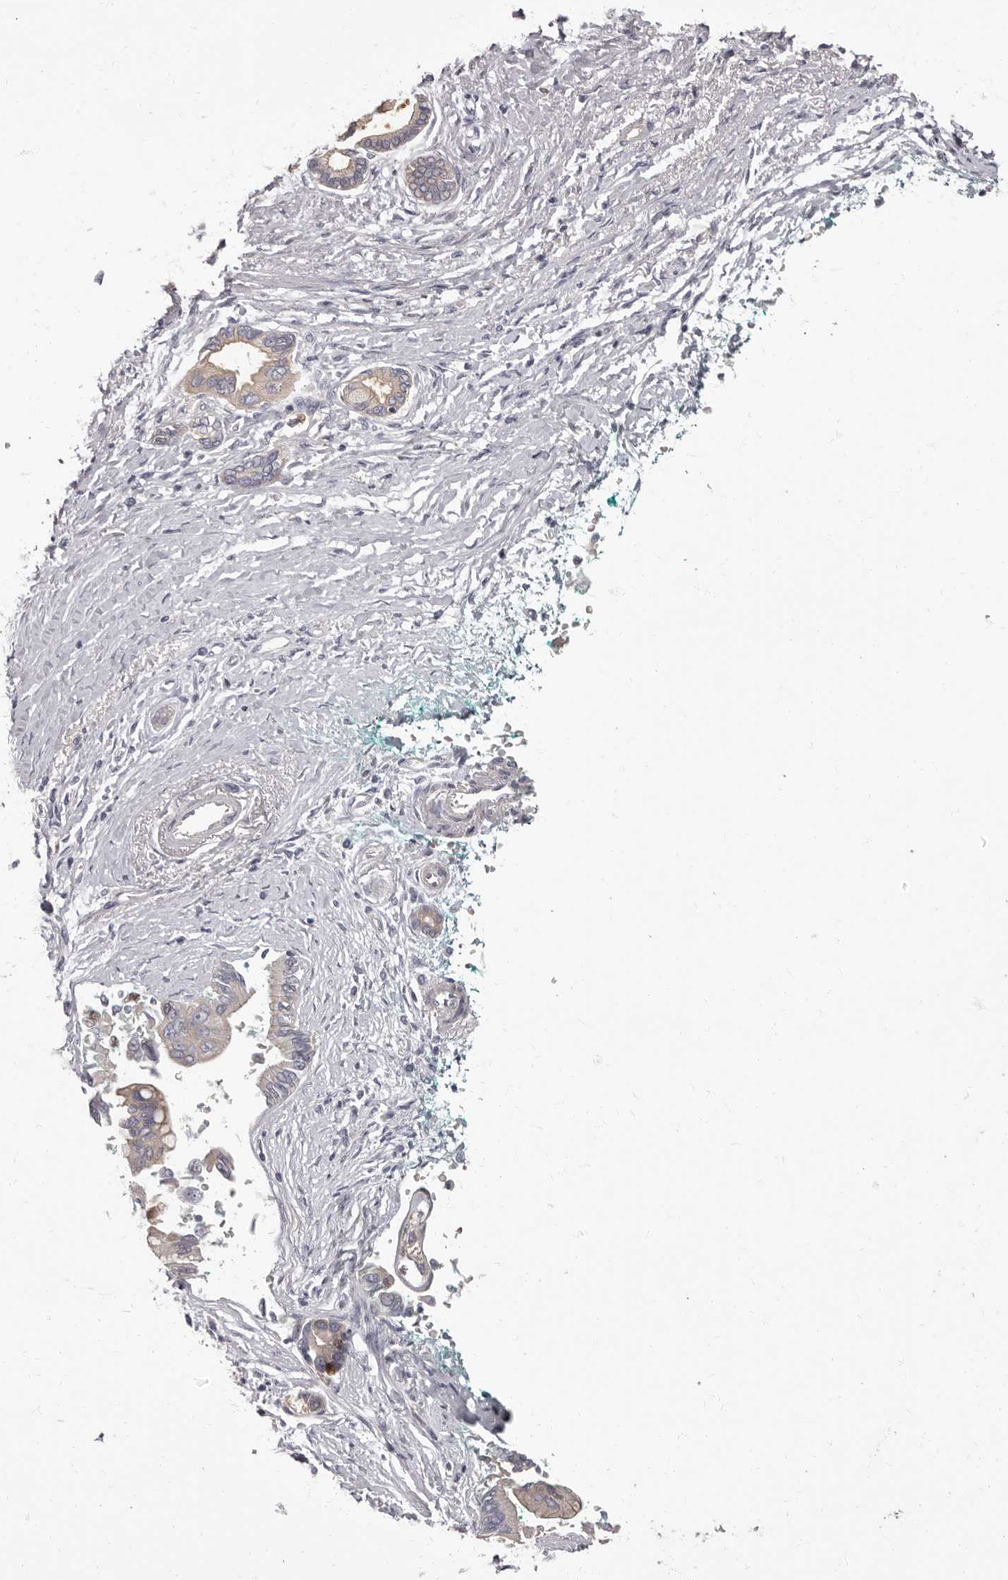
{"staining": {"intensity": "weak", "quantity": ">75%", "location": "cytoplasmic/membranous"}, "tissue": "pancreatic cancer", "cell_type": "Tumor cells", "image_type": "cancer", "snomed": [{"axis": "morphology", "description": "Adenocarcinoma, NOS"}, {"axis": "topography", "description": "Pancreas"}], "caption": "Immunohistochemical staining of pancreatic adenocarcinoma reveals low levels of weak cytoplasmic/membranous positivity in about >75% of tumor cells. Using DAB (brown) and hematoxylin (blue) stains, captured at high magnification using brightfield microscopy.", "gene": "APEH", "patient": {"sex": "male", "age": 78}}